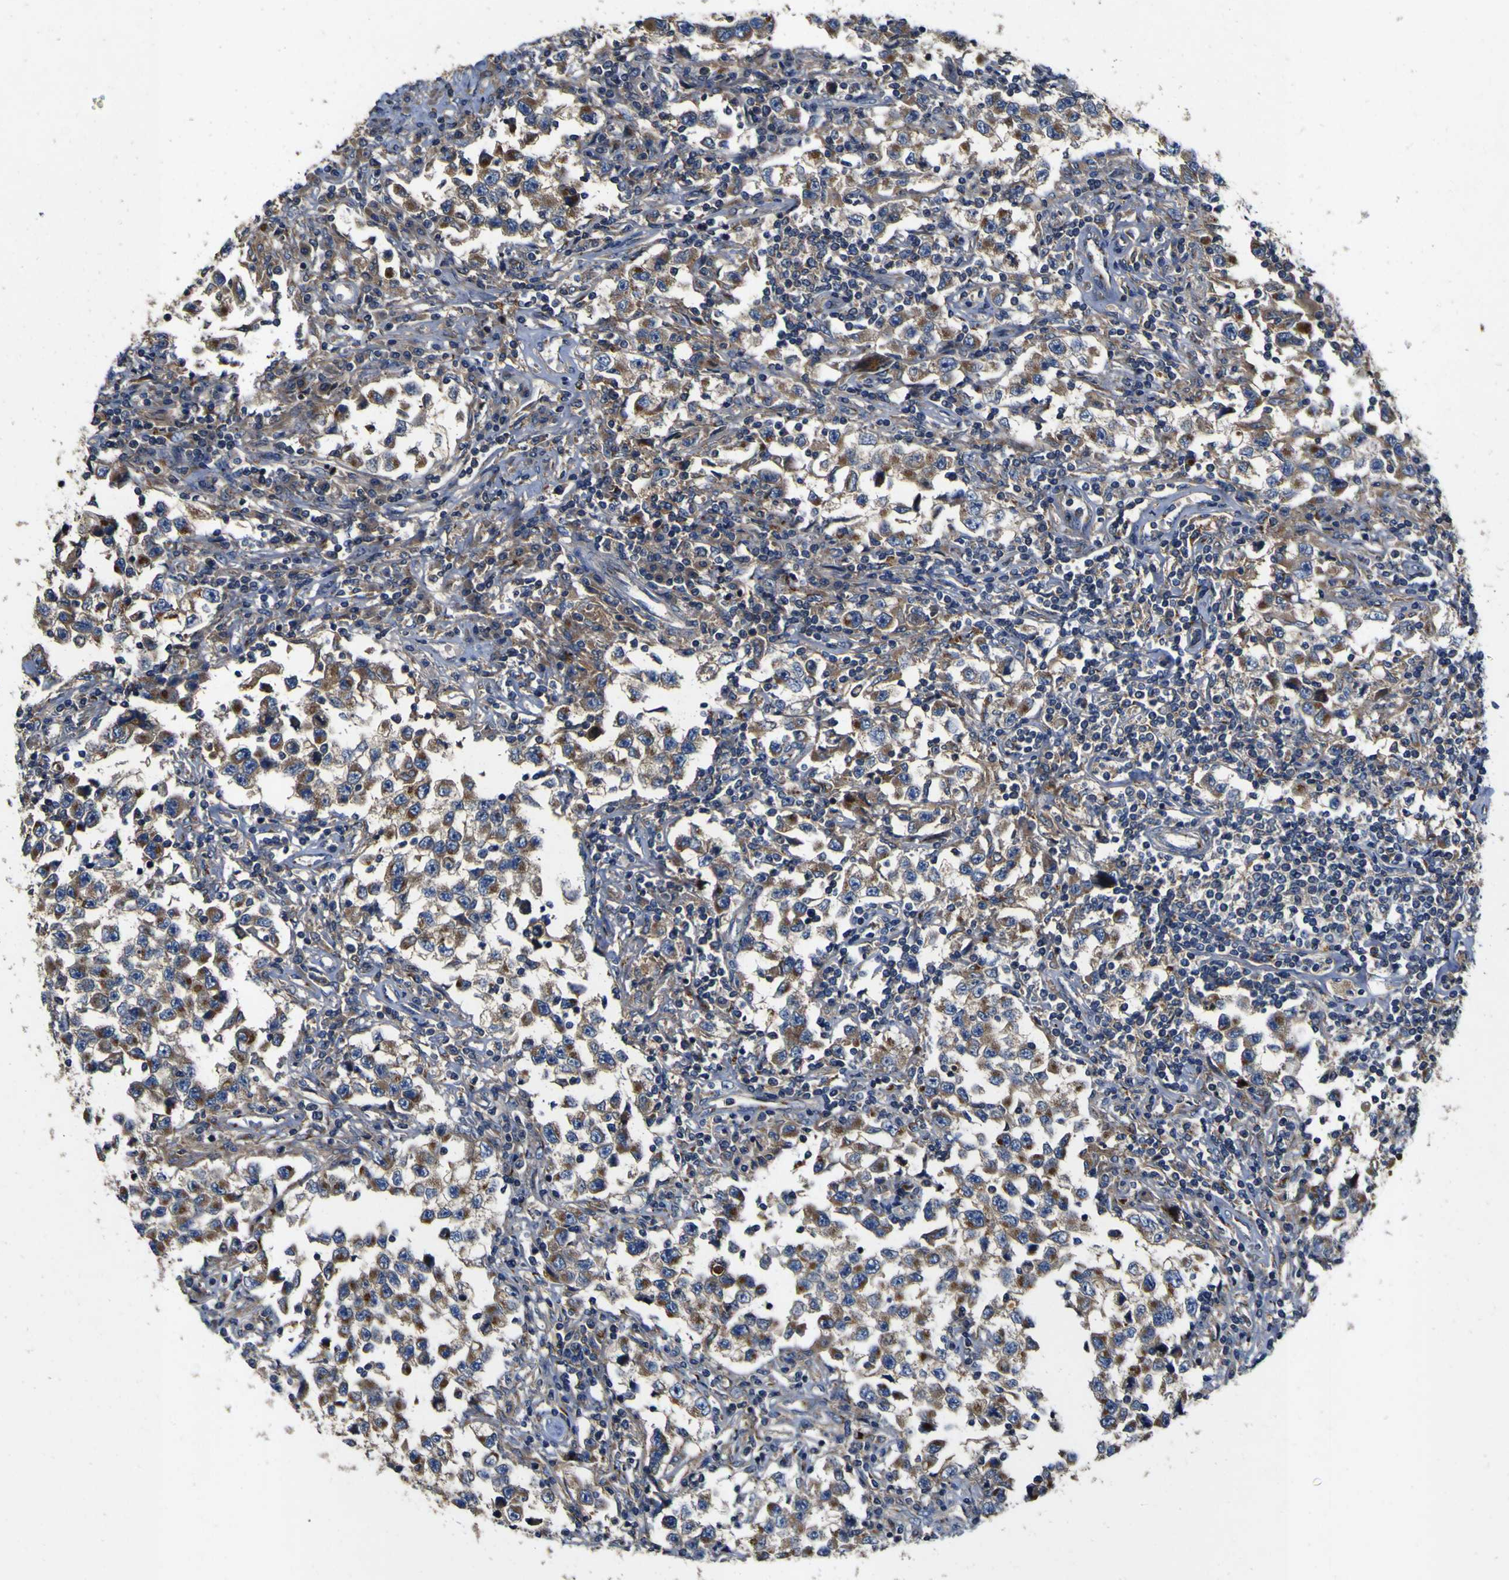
{"staining": {"intensity": "moderate", "quantity": ">75%", "location": "cytoplasmic/membranous"}, "tissue": "testis cancer", "cell_type": "Tumor cells", "image_type": "cancer", "snomed": [{"axis": "morphology", "description": "Carcinoma, Embryonal, NOS"}, {"axis": "topography", "description": "Testis"}], "caption": "IHC photomicrograph of neoplastic tissue: embryonal carcinoma (testis) stained using IHC exhibits medium levels of moderate protein expression localized specifically in the cytoplasmic/membranous of tumor cells, appearing as a cytoplasmic/membranous brown color.", "gene": "COA1", "patient": {"sex": "male", "age": 21}}